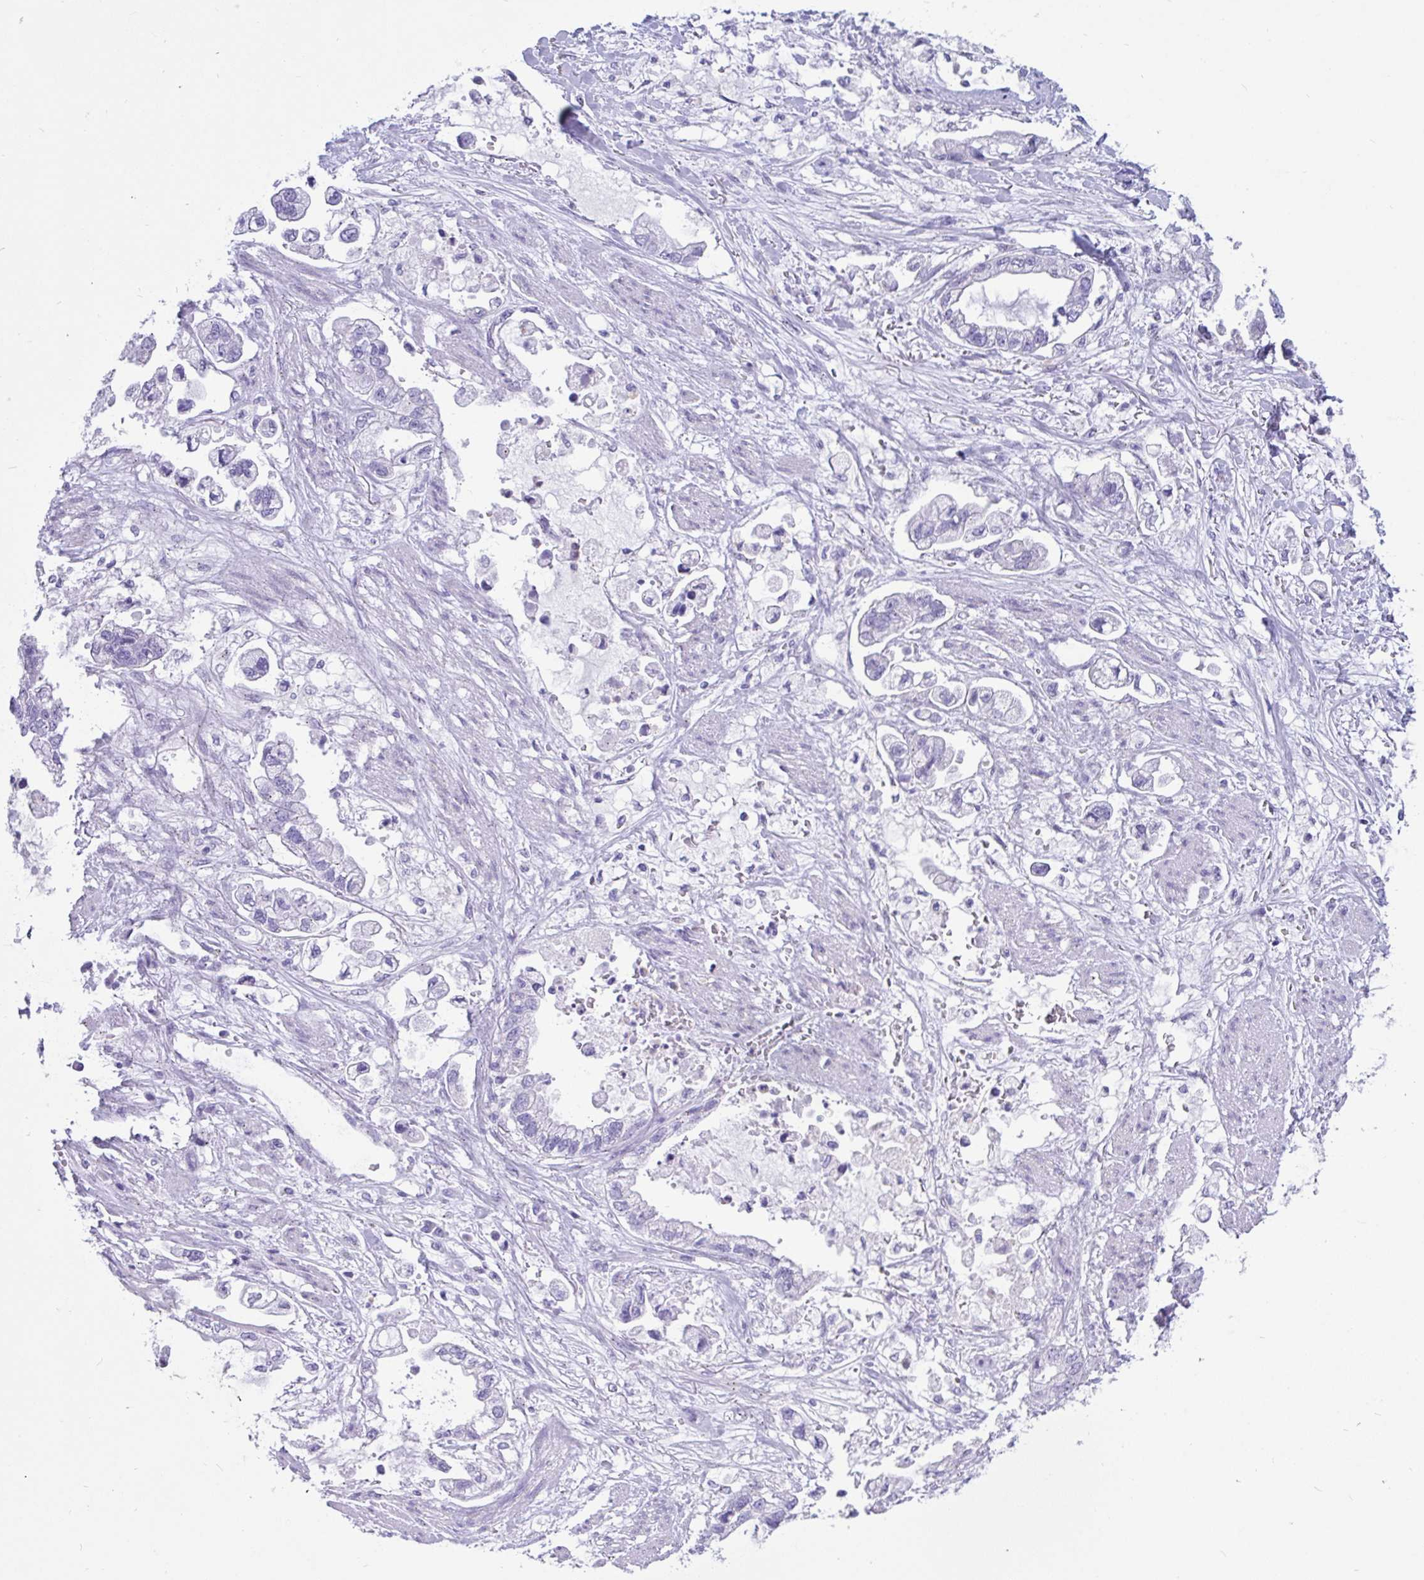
{"staining": {"intensity": "negative", "quantity": "none", "location": "none"}, "tissue": "stomach cancer", "cell_type": "Tumor cells", "image_type": "cancer", "snomed": [{"axis": "morphology", "description": "Adenocarcinoma, NOS"}, {"axis": "topography", "description": "Stomach"}], "caption": "Protein analysis of stomach cancer reveals no significant expression in tumor cells. (Brightfield microscopy of DAB IHC at high magnification).", "gene": "RNASE3", "patient": {"sex": "male", "age": 62}}